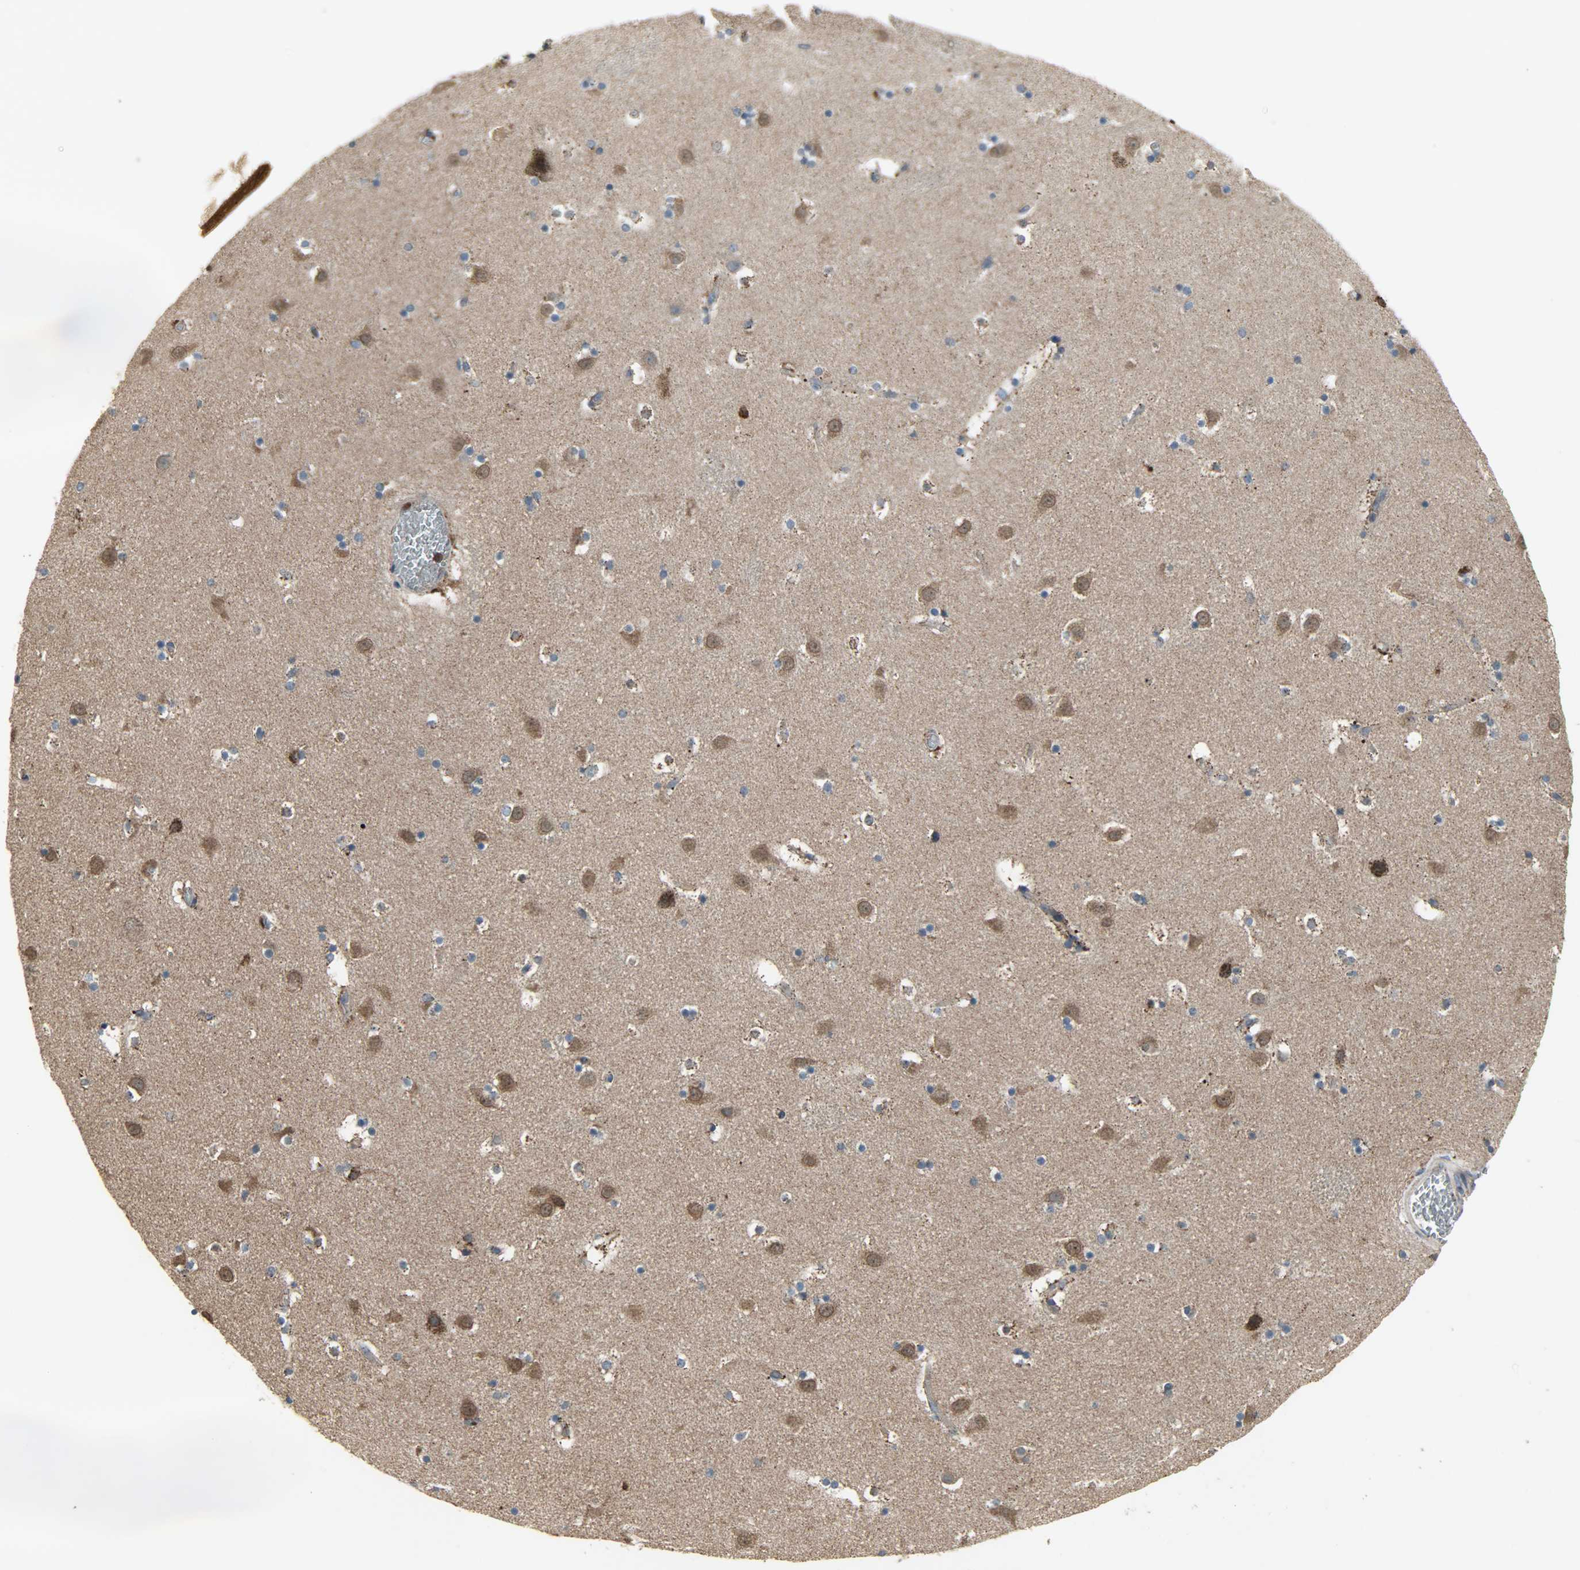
{"staining": {"intensity": "strong", "quantity": "<25%", "location": "cytoplasmic/membranous"}, "tissue": "caudate", "cell_type": "Glial cells", "image_type": "normal", "snomed": [{"axis": "morphology", "description": "Normal tissue, NOS"}, {"axis": "topography", "description": "Lateral ventricle wall"}], "caption": "The photomicrograph demonstrates a brown stain indicating the presence of a protein in the cytoplasmic/membranous of glial cells in caudate. The staining is performed using DAB brown chromogen to label protein expression. The nuclei are counter-stained blue using hematoxylin.", "gene": "AMT", "patient": {"sex": "male", "age": 45}}